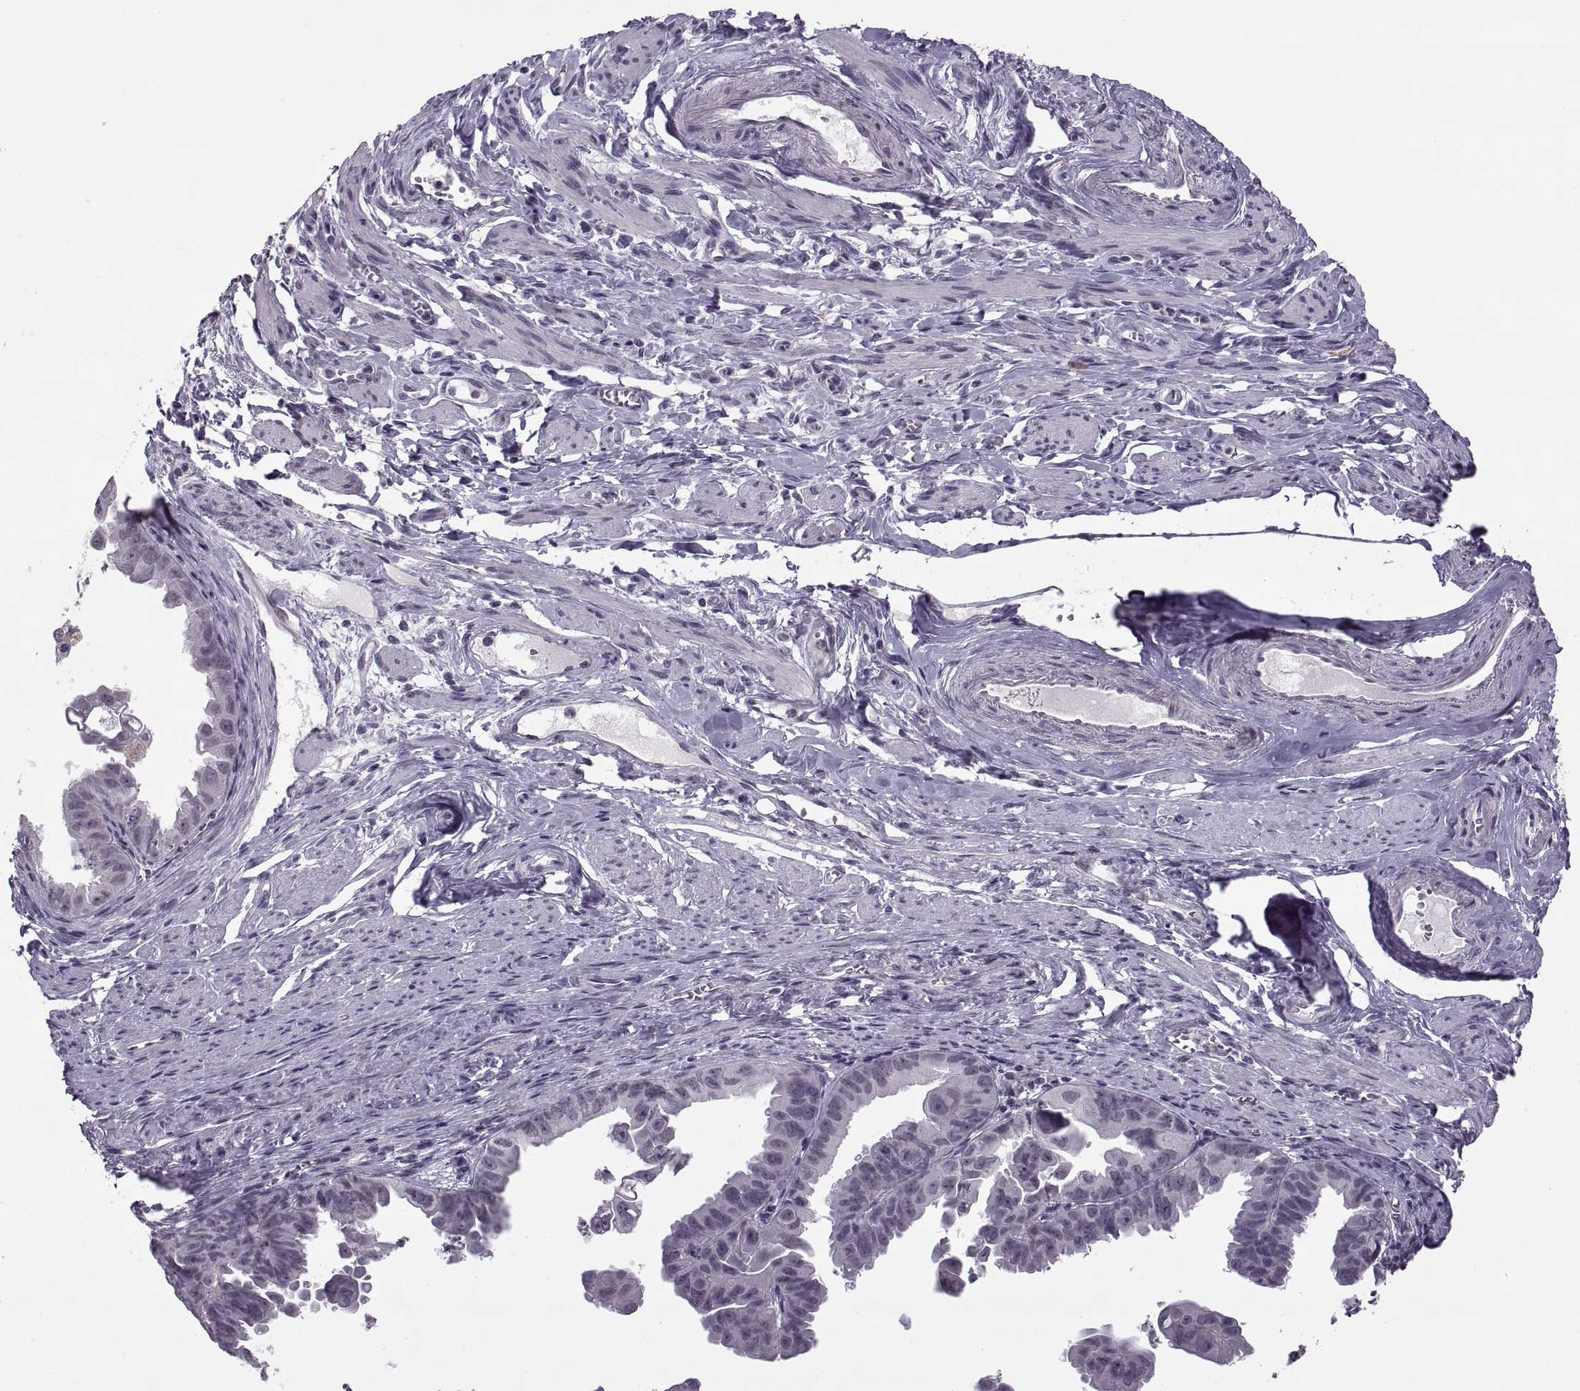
{"staining": {"intensity": "negative", "quantity": "none", "location": "none"}, "tissue": "ovarian cancer", "cell_type": "Tumor cells", "image_type": "cancer", "snomed": [{"axis": "morphology", "description": "Carcinoma, endometroid"}, {"axis": "topography", "description": "Ovary"}], "caption": "IHC histopathology image of neoplastic tissue: endometroid carcinoma (ovarian) stained with DAB (3,3'-diaminobenzidine) exhibits no significant protein positivity in tumor cells.", "gene": "OTP", "patient": {"sex": "female", "age": 85}}